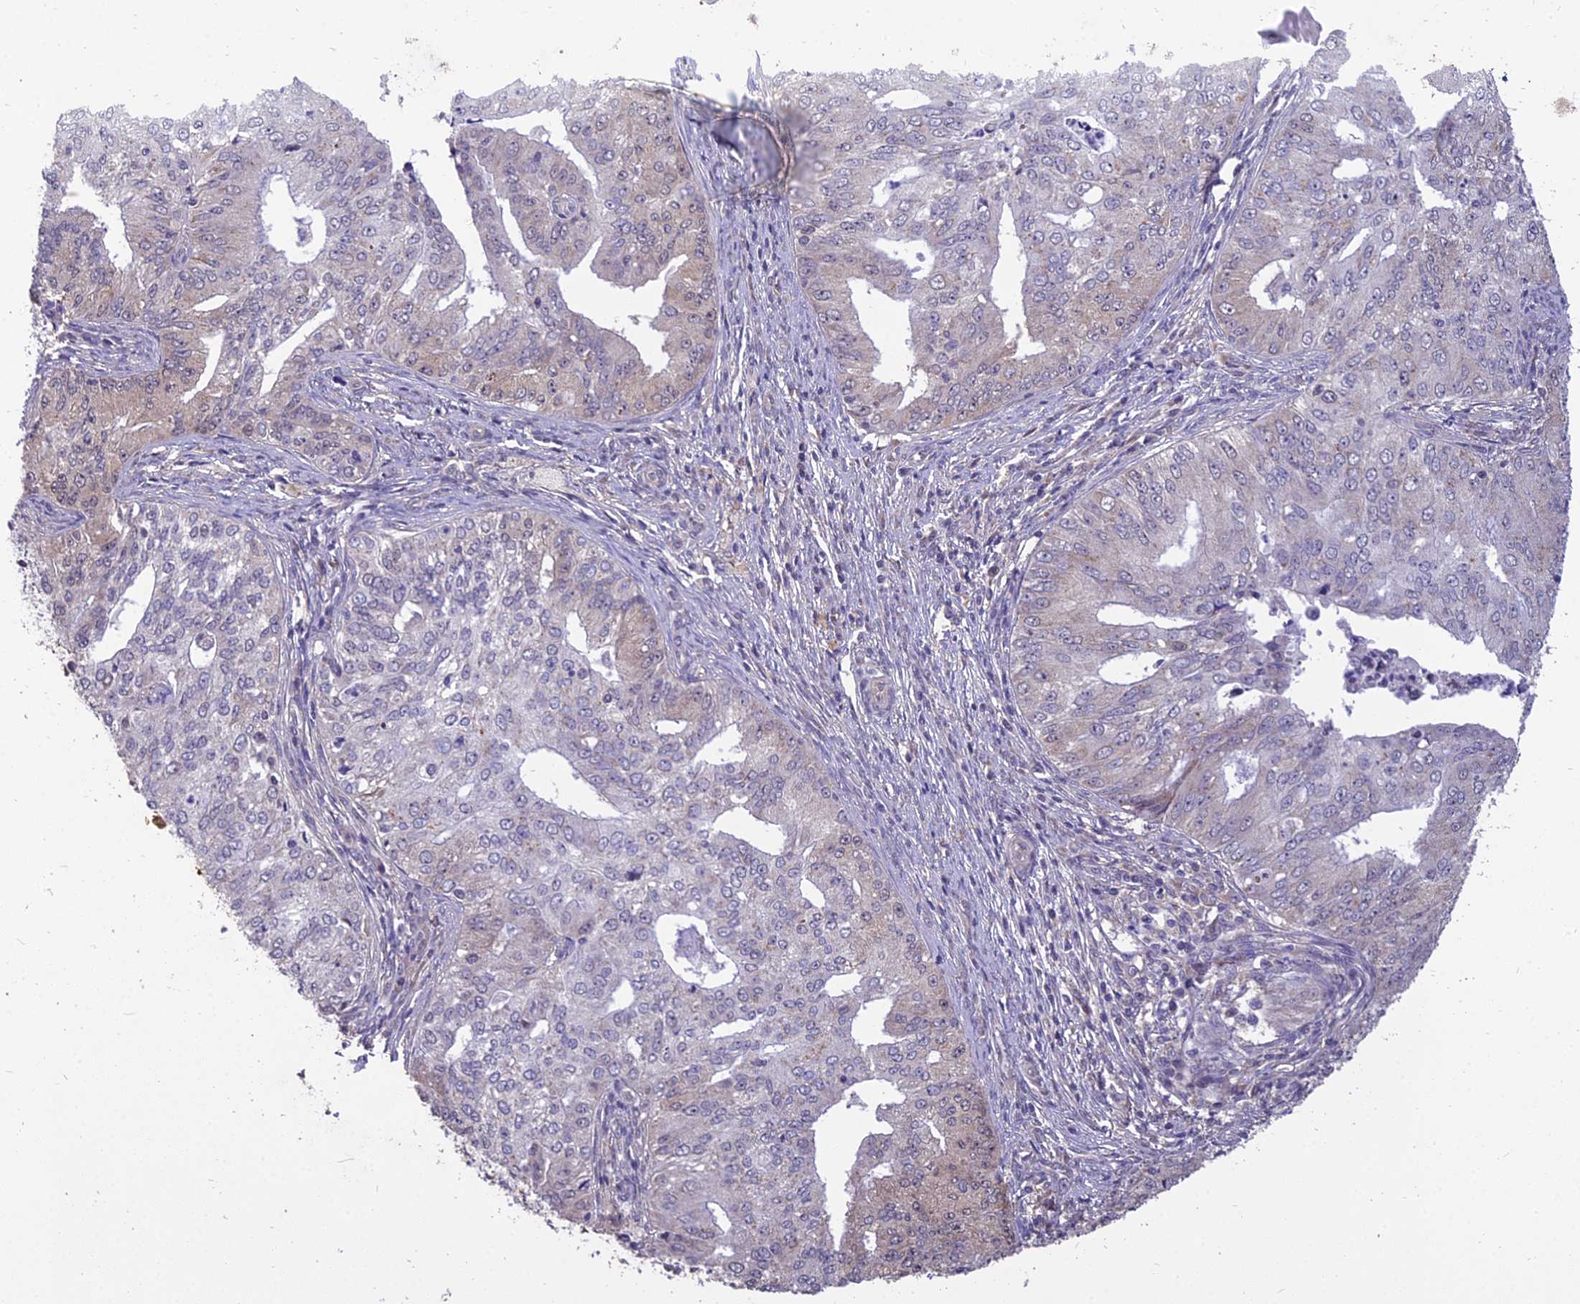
{"staining": {"intensity": "negative", "quantity": "none", "location": "none"}, "tissue": "endometrial cancer", "cell_type": "Tumor cells", "image_type": "cancer", "snomed": [{"axis": "morphology", "description": "Adenocarcinoma, NOS"}, {"axis": "topography", "description": "Endometrium"}], "caption": "Immunohistochemistry (IHC) histopathology image of neoplastic tissue: human endometrial cancer stained with DAB demonstrates no significant protein staining in tumor cells.", "gene": "GRWD1", "patient": {"sex": "female", "age": 50}}